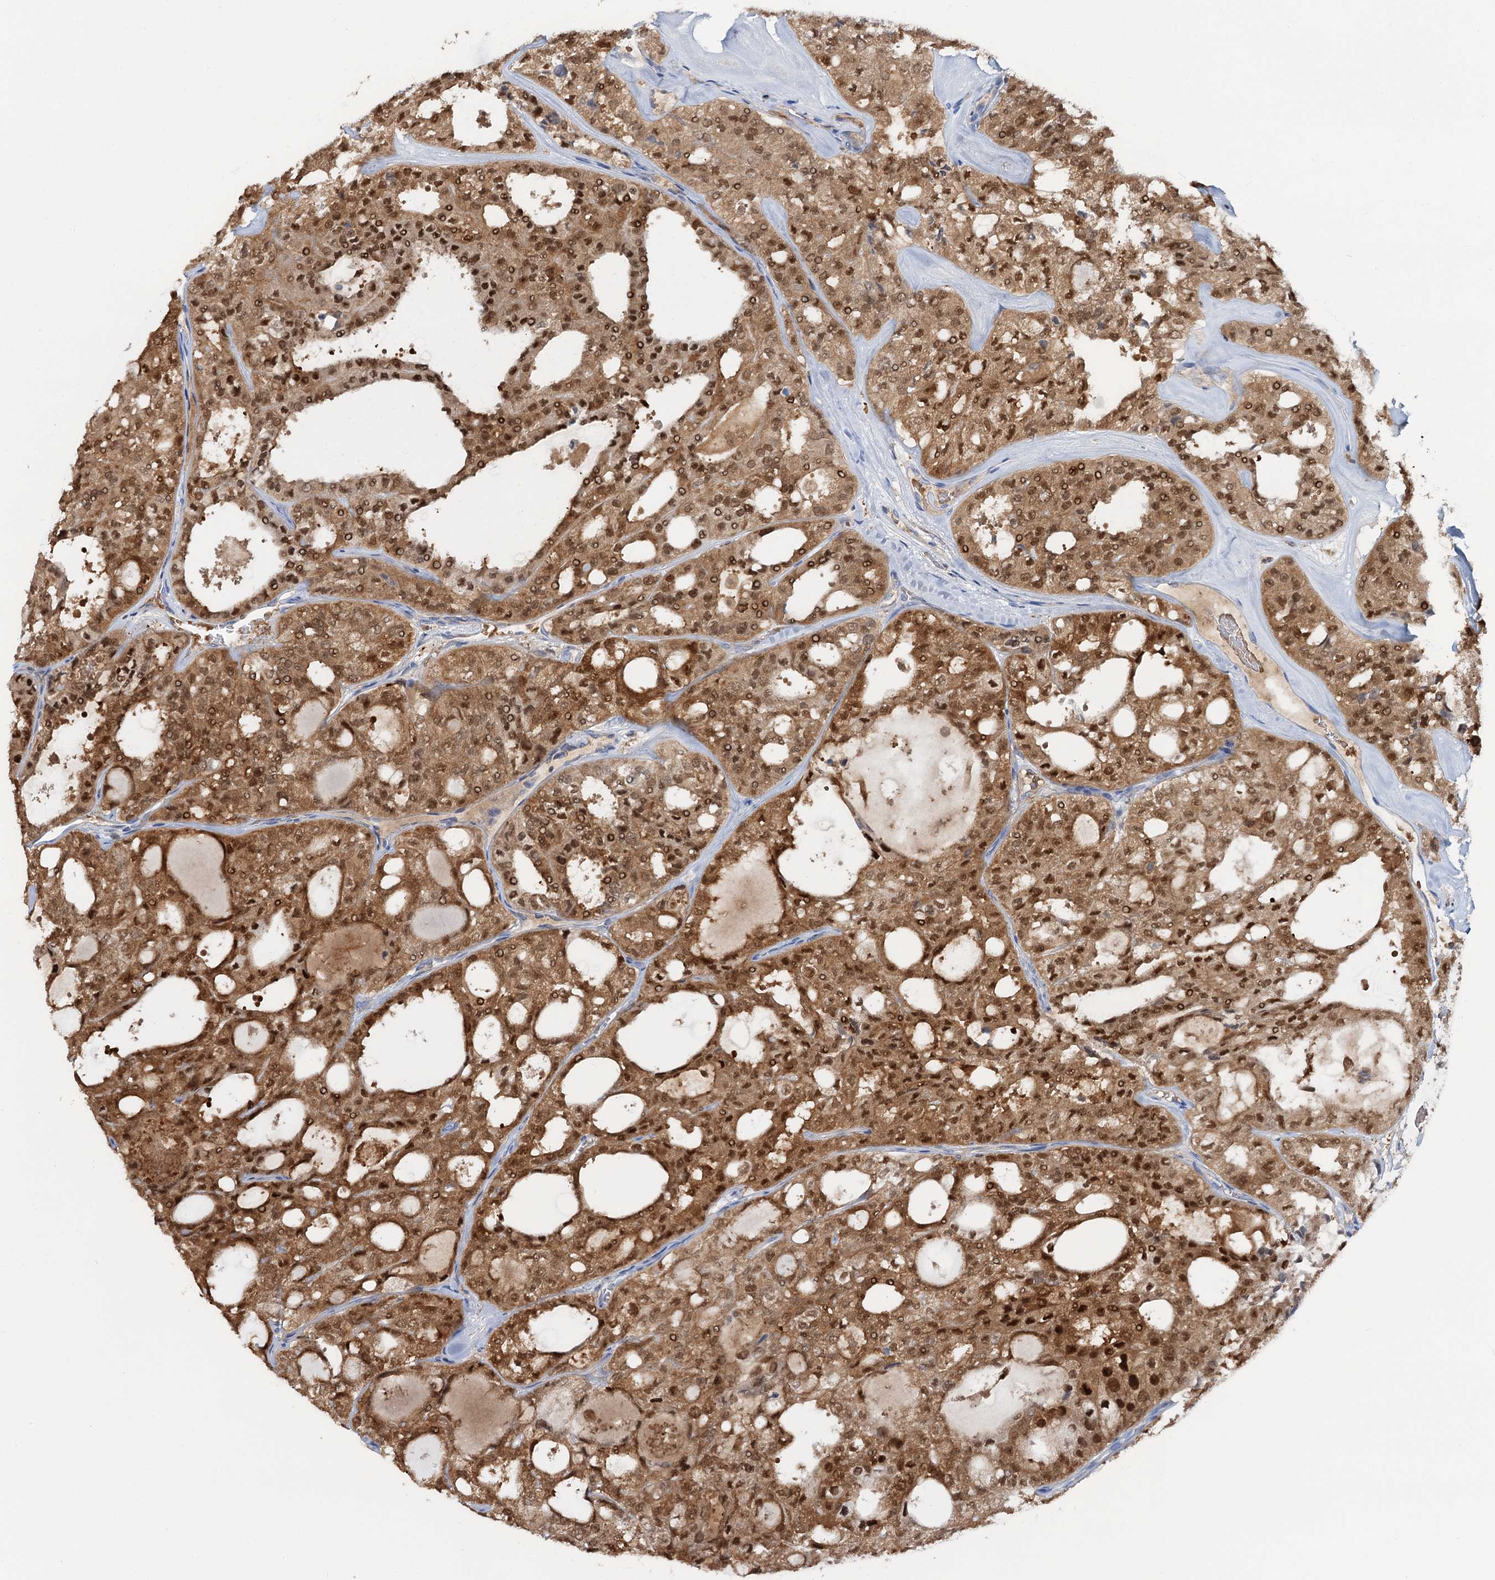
{"staining": {"intensity": "moderate", "quantity": ">75%", "location": "cytoplasmic/membranous,nuclear"}, "tissue": "thyroid cancer", "cell_type": "Tumor cells", "image_type": "cancer", "snomed": [{"axis": "morphology", "description": "Follicular adenoma carcinoma, NOS"}, {"axis": "topography", "description": "Thyroid gland"}], "caption": "Tumor cells display medium levels of moderate cytoplasmic/membranous and nuclear staining in about >75% of cells in follicular adenoma carcinoma (thyroid).", "gene": "FAH", "patient": {"sex": "male", "age": 75}}